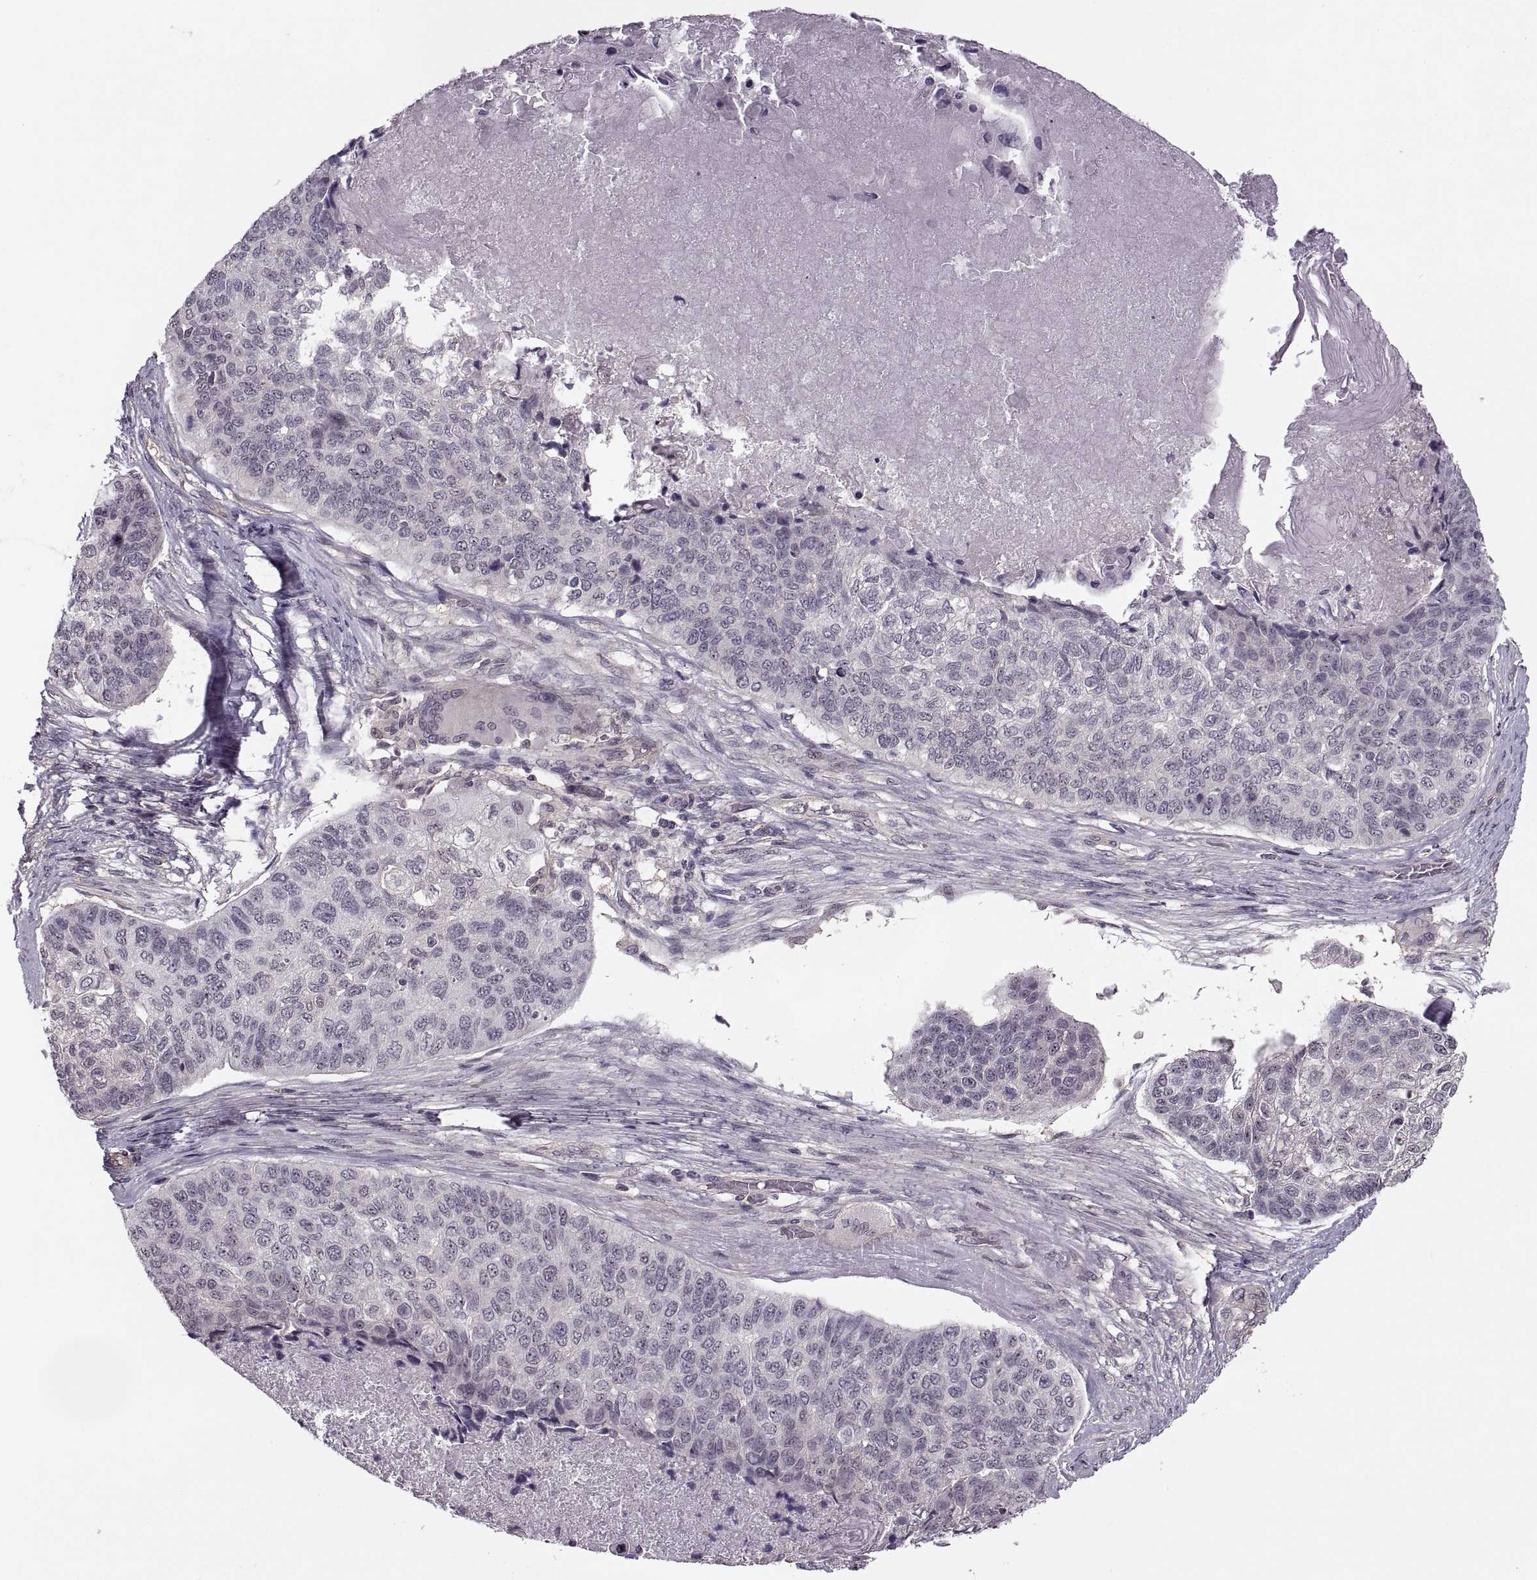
{"staining": {"intensity": "negative", "quantity": "none", "location": "none"}, "tissue": "lung cancer", "cell_type": "Tumor cells", "image_type": "cancer", "snomed": [{"axis": "morphology", "description": "Squamous cell carcinoma, NOS"}, {"axis": "topography", "description": "Lung"}], "caption": "Immunohistochemical staining of human lung cancer displays no significant positivity in tumor cells. (DAB (3,3'-diaminobenzidine) immunohistochemistry, high magnification).", "gene": "LUZP2", "patient": {"sex": "male", "age": 69}}